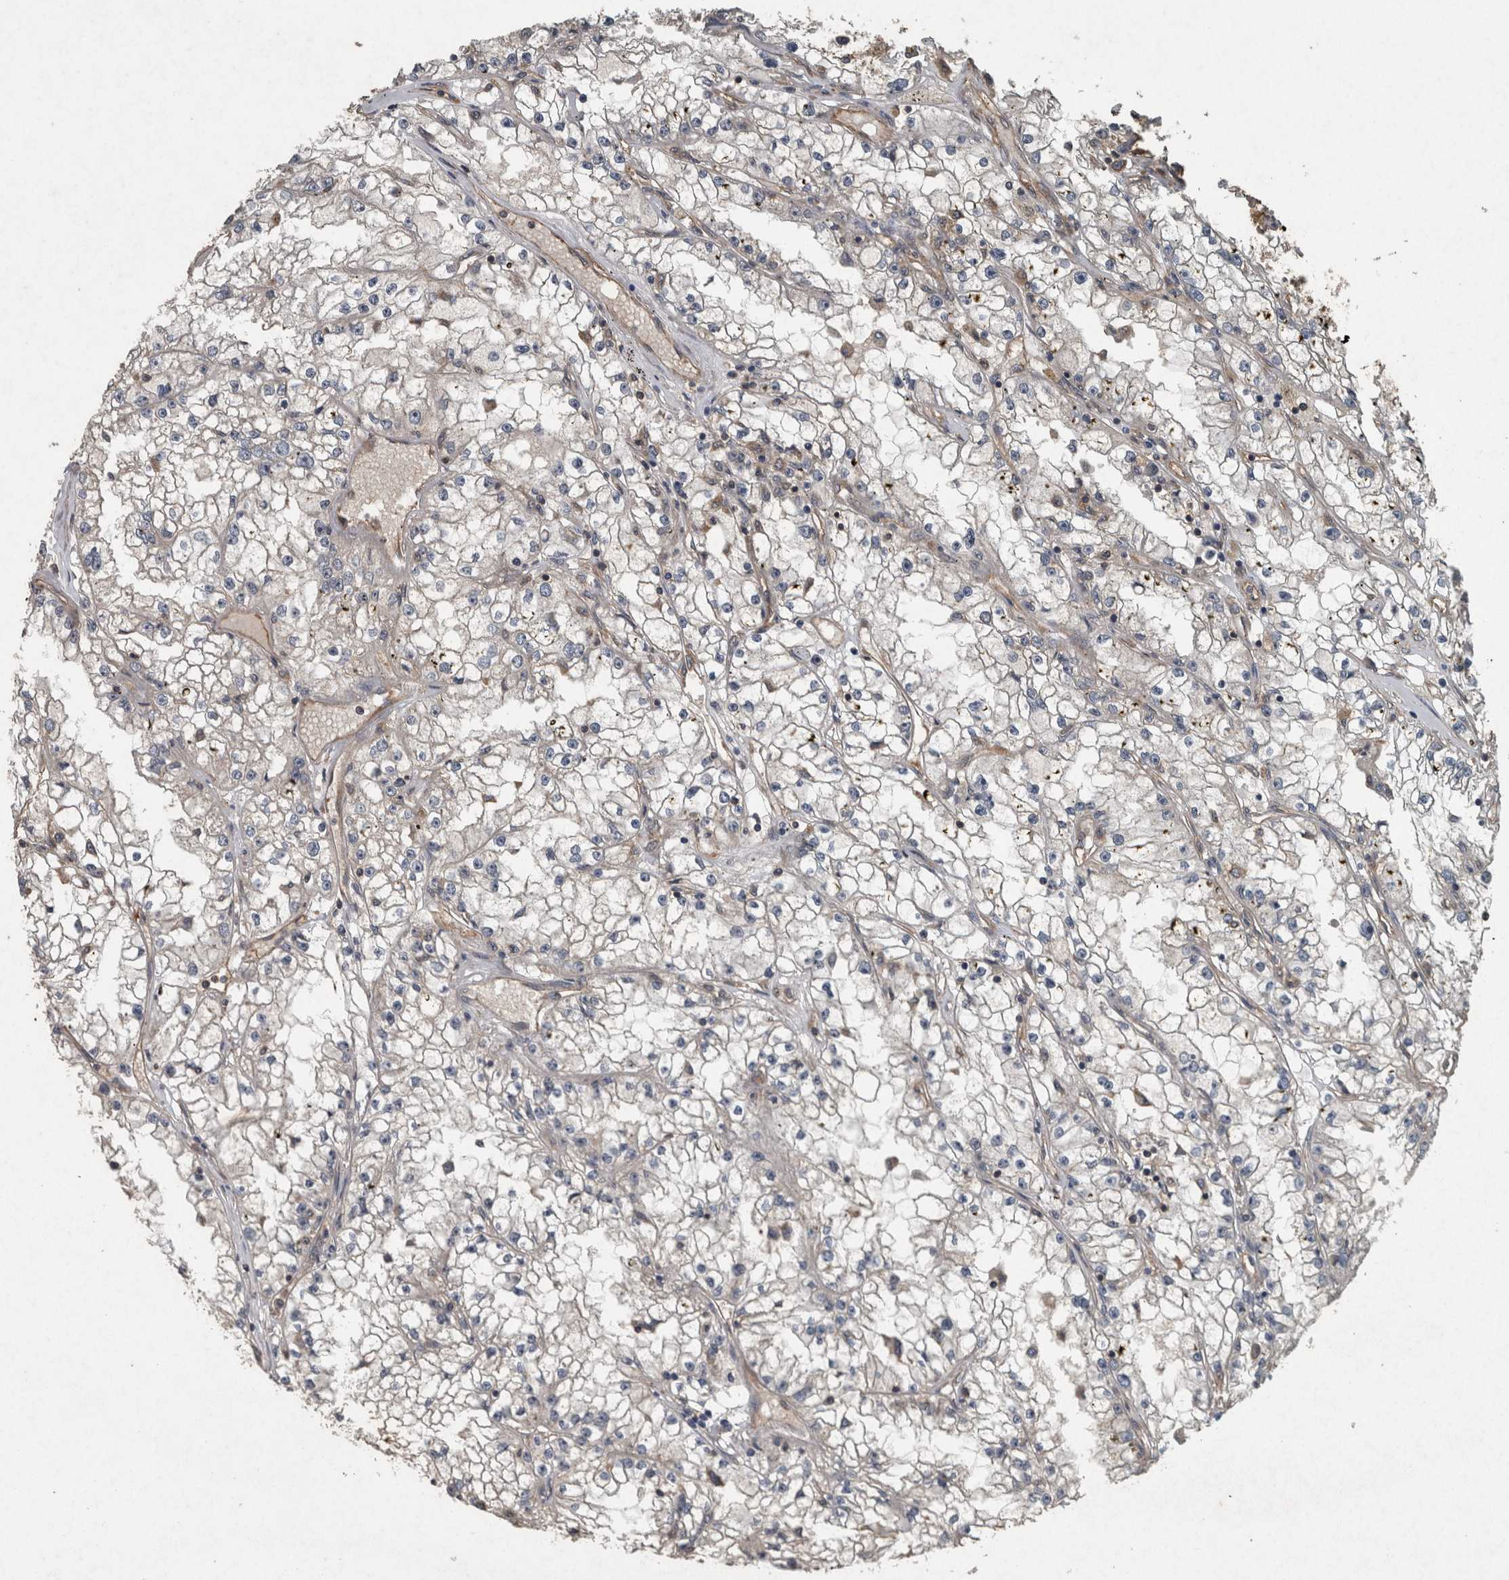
{"staining": {"intensity": "negative", "quantity": "none", "location": "none"}, "tissue": "renal cancer", "cell_type": "Tumor cells", "image_type": "cancer", "snomed": [{"axis": "morphology", "description": "Adenocarcinoma, NOS"}, {"axis": "topography", "description": "Kidney"}], "caption": "A high-resolution image shows immunohistochemistry staining of adenocarcinoma (renal), which exhibits no significant positivity in tumor cells. (IHC, brightfield microscopy, high magnification).", "gene": "FGFRL1", "patient": {"sex": "male", "age": 56}}